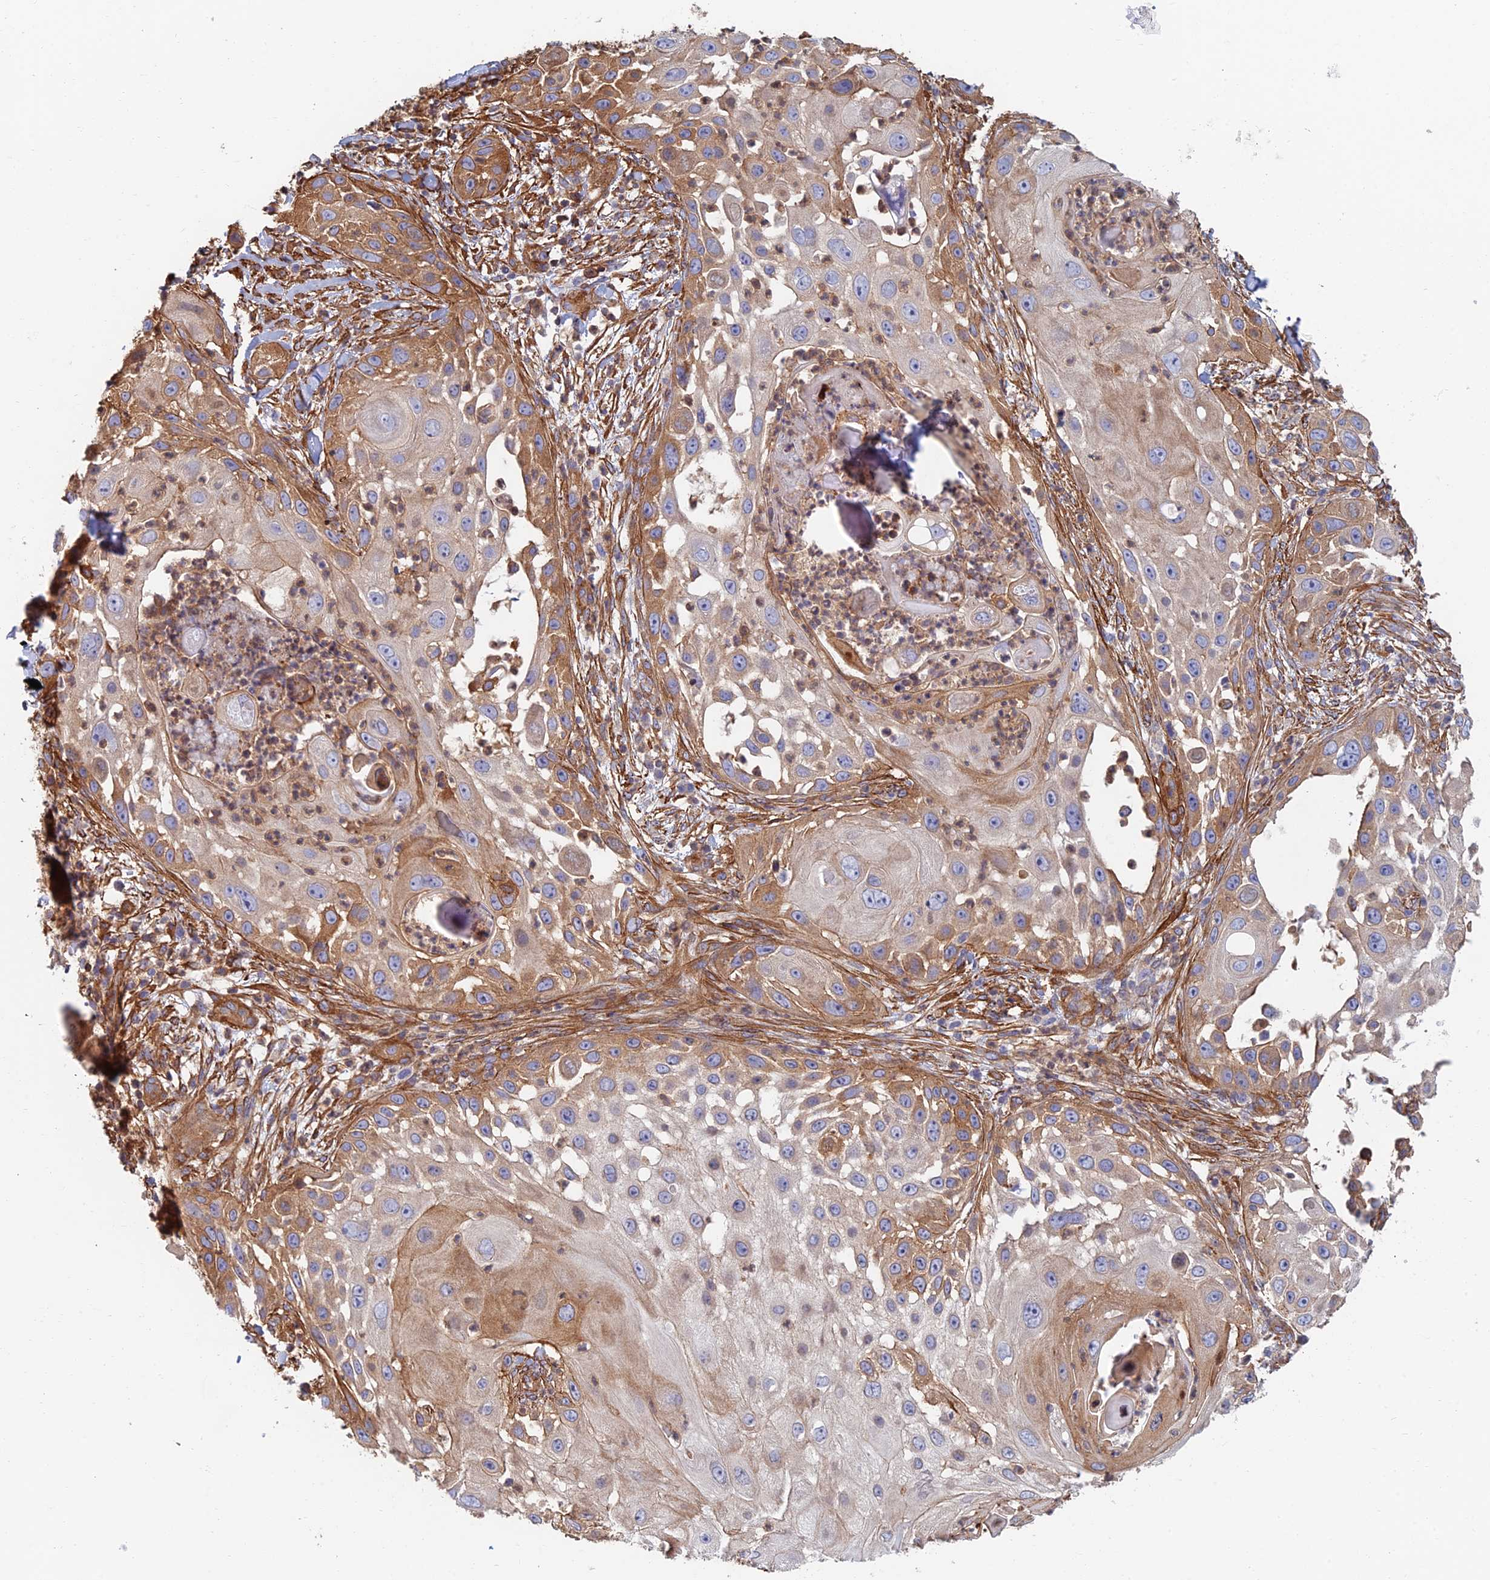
{"staining": {"intensity": "moderate", "quantity": "25%-75%", "location": "cytoplasmic/membranous"}, "tissue": "skin cancer", "cell_type": "Tumor cells", "image_type": "cancer", "snomed": [{"axis": "morphology", "description": "Squamous cell carcinoma, NOS"}, {"axis": "topography", "description": "Skin"}], "caption": "Immunohistochemistry (IHC) (DAB (3,3'-diaminobenzidine)) staining of skin squamous cell carcinoma demonstrates moderate cytoplasmic/membranous protein positivity in approximately 25%-75% of tumor cells.", "gene": "PAK4", "patient": {"sex": "female", "age": 44}}